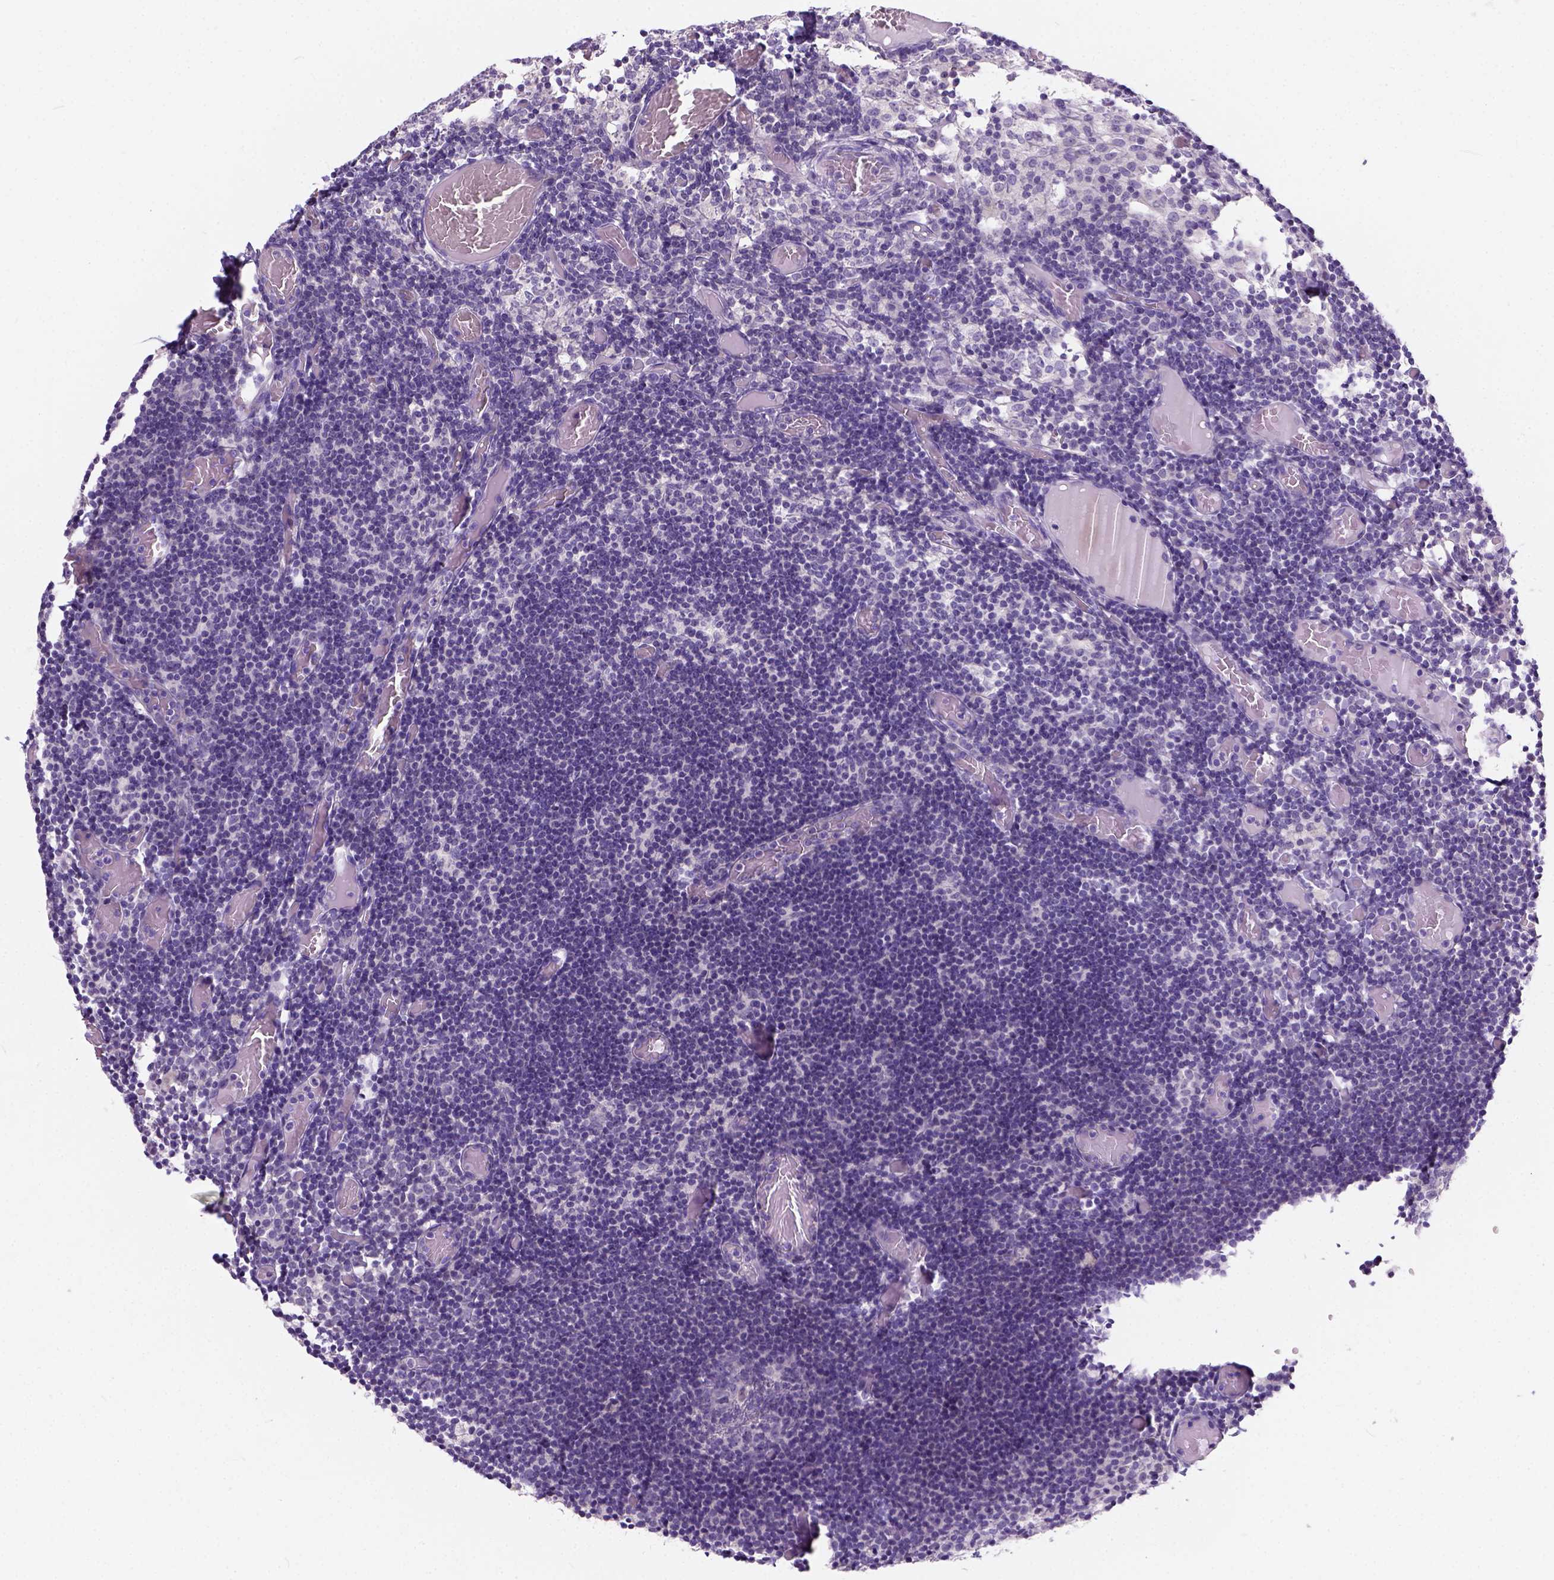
{"staining": {"intensity": "negative", "quantity": "none", "location": "none"}, "tissue": "lymph node", "cell_type": "Germinal center cells", "image_type": "normal", "snomed": [{"axis": "morphology", "description": "Normal tissue, NOS"}, {"axis": "topography", "description": "Lymph node"}], "caption": "A high-resolution histopathology image shows immunohistochemistry (IHC) staining of normal lymph node, which reveals no significant staining in germinal center cells.", "gene": "C20orf144", "patient": {"sex": "female", "age": 41}}